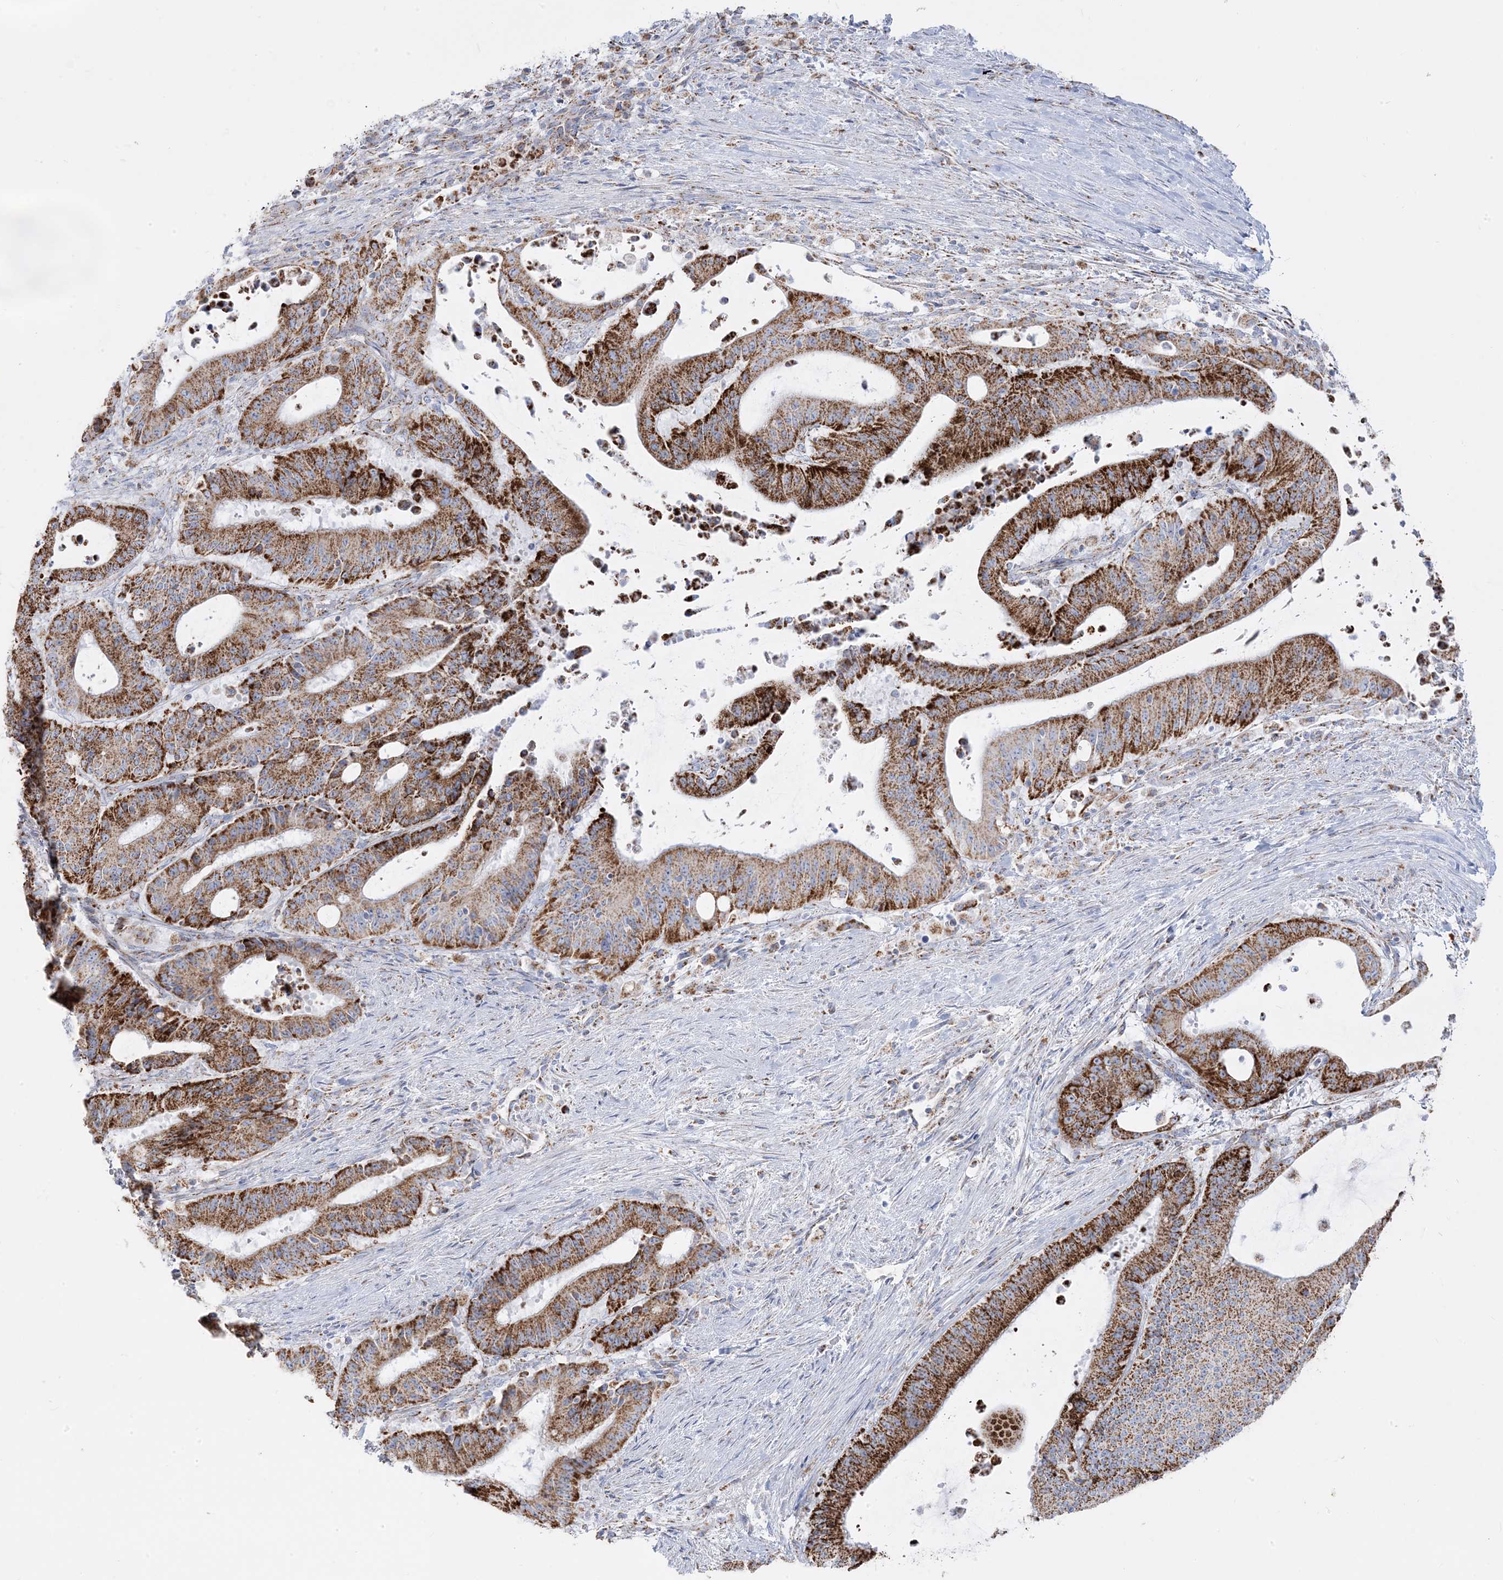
{"staining": {"intensity": "strong", "quantity": ">75%", "location": "cytoplasmic/membranous"}, "tissue": "liver cancer", "cell_type": "Tumor cells", "image_type": "cancer", "snomed": [{"axis": "morphology", "description": "Normal tissue, NOS"}, {"axis": "morphology", "description": "Cholangiocarcinoma"}, {"axis": "topography", "description": "Liver"}, {"axis": "topography", "description": "Peripheral nerve tissue"}], "caption": "Cholangiocarcinoma (liver) tissue exhibits strong cytoplasmic/membranous staining in about >75% of tumor cells The staining is performed using DAB (3,3'-diaminobenzidine) brown chromogen to label protein expression. The nuclei are counter-stained blue using hematoxylin.", "gene": "PCCB", "patient": {"sex": "female", "age": 73}}